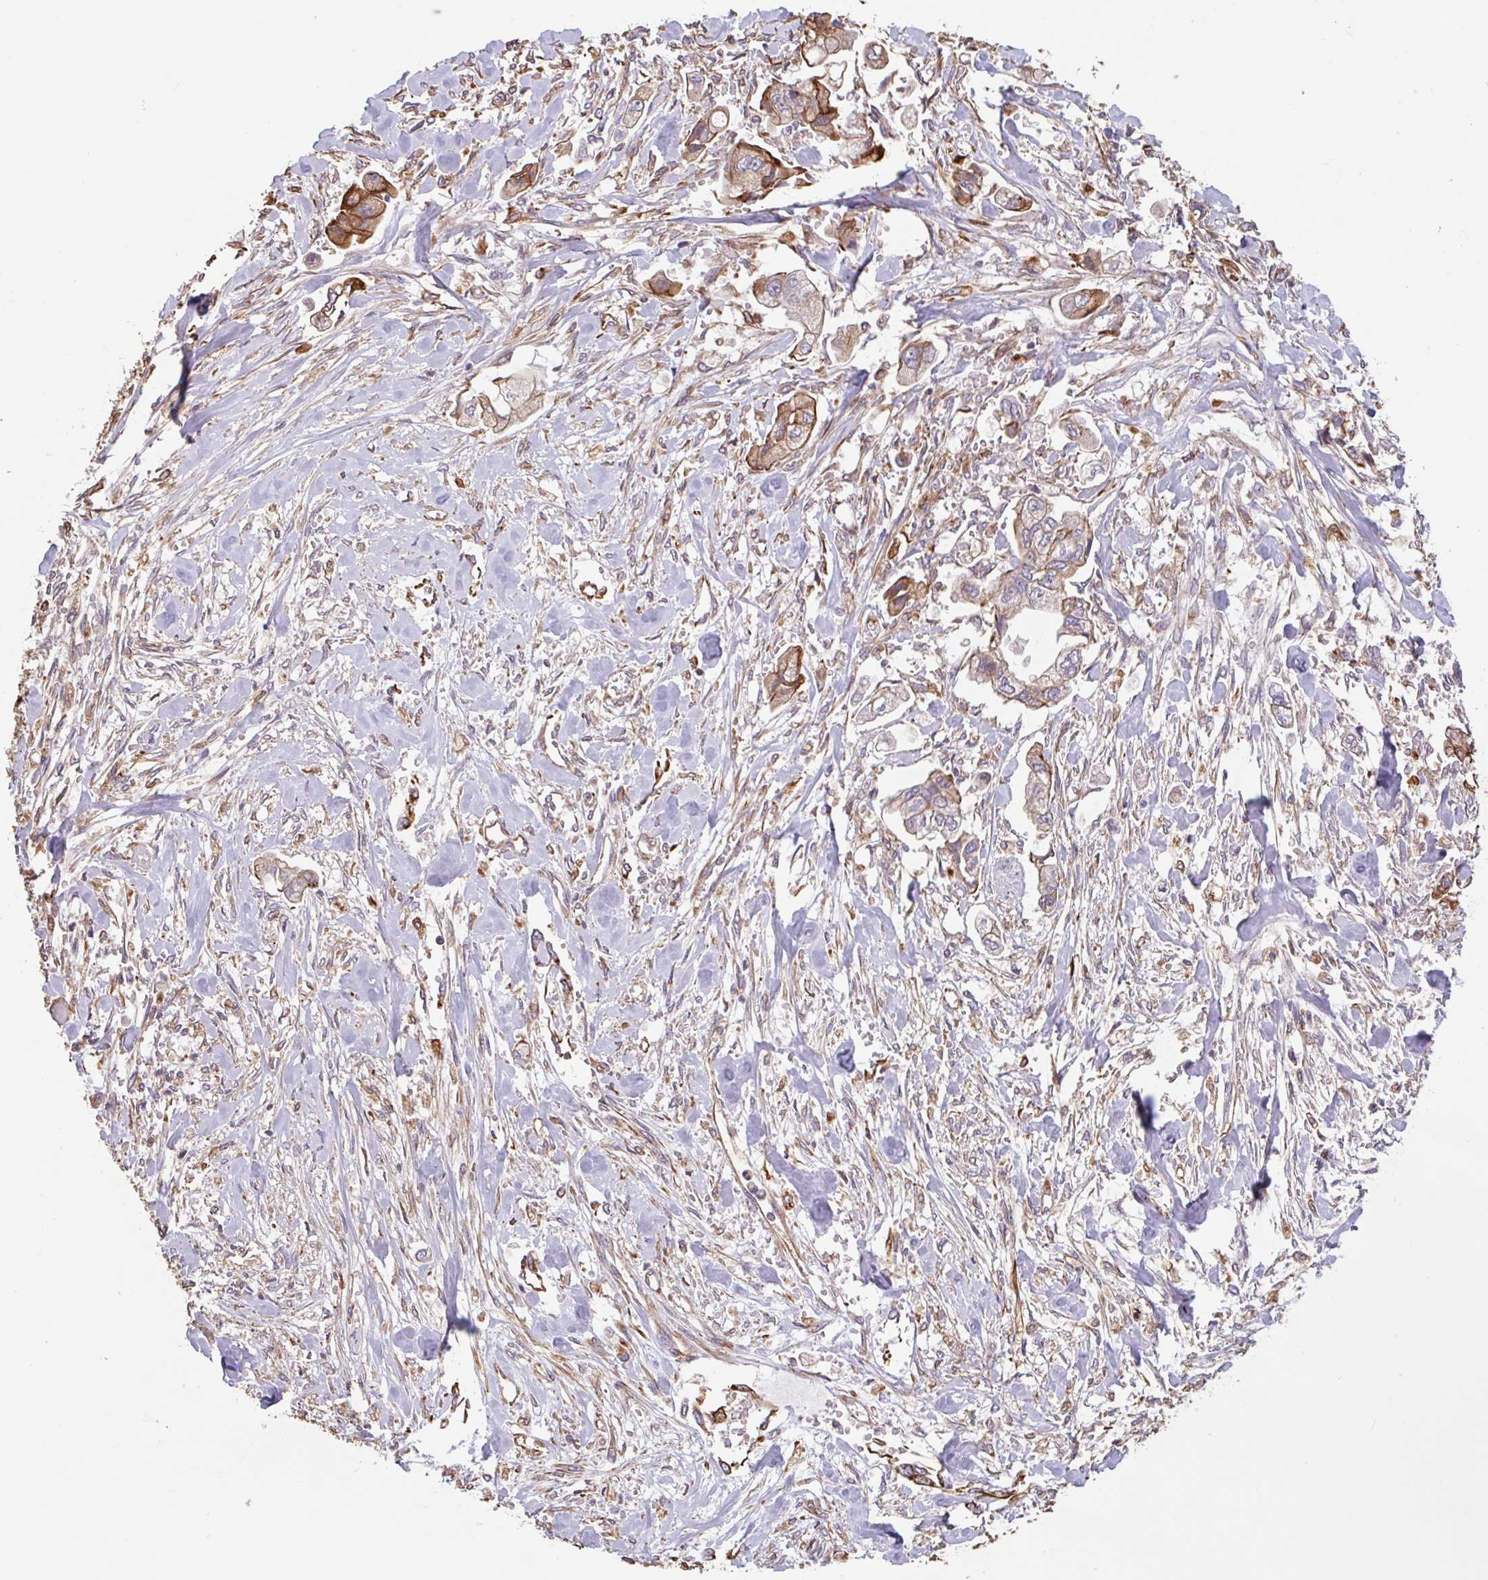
{"staining": {"intensity": "moderate", "quantity": ">75%", "location": "cytoplasmic/membranous"}, "tissue": "stomach cancer", "cell_type": "Tumor cells", "image_type": "cancer", "snomed": [{"axis": "morphology", "description": "Adenocarcinoma, NOS"}, {"axis": "topography", "description": "Stomach"}], "caption": "This is a histology image of immunohistochemistry staining of stomach adenocarcinoma, which shows moderate positivity in the cytoplasmic/membranous of tumor cells.", "gene": "ZNF790", "patient": {"sex": "male", "age": 62}}